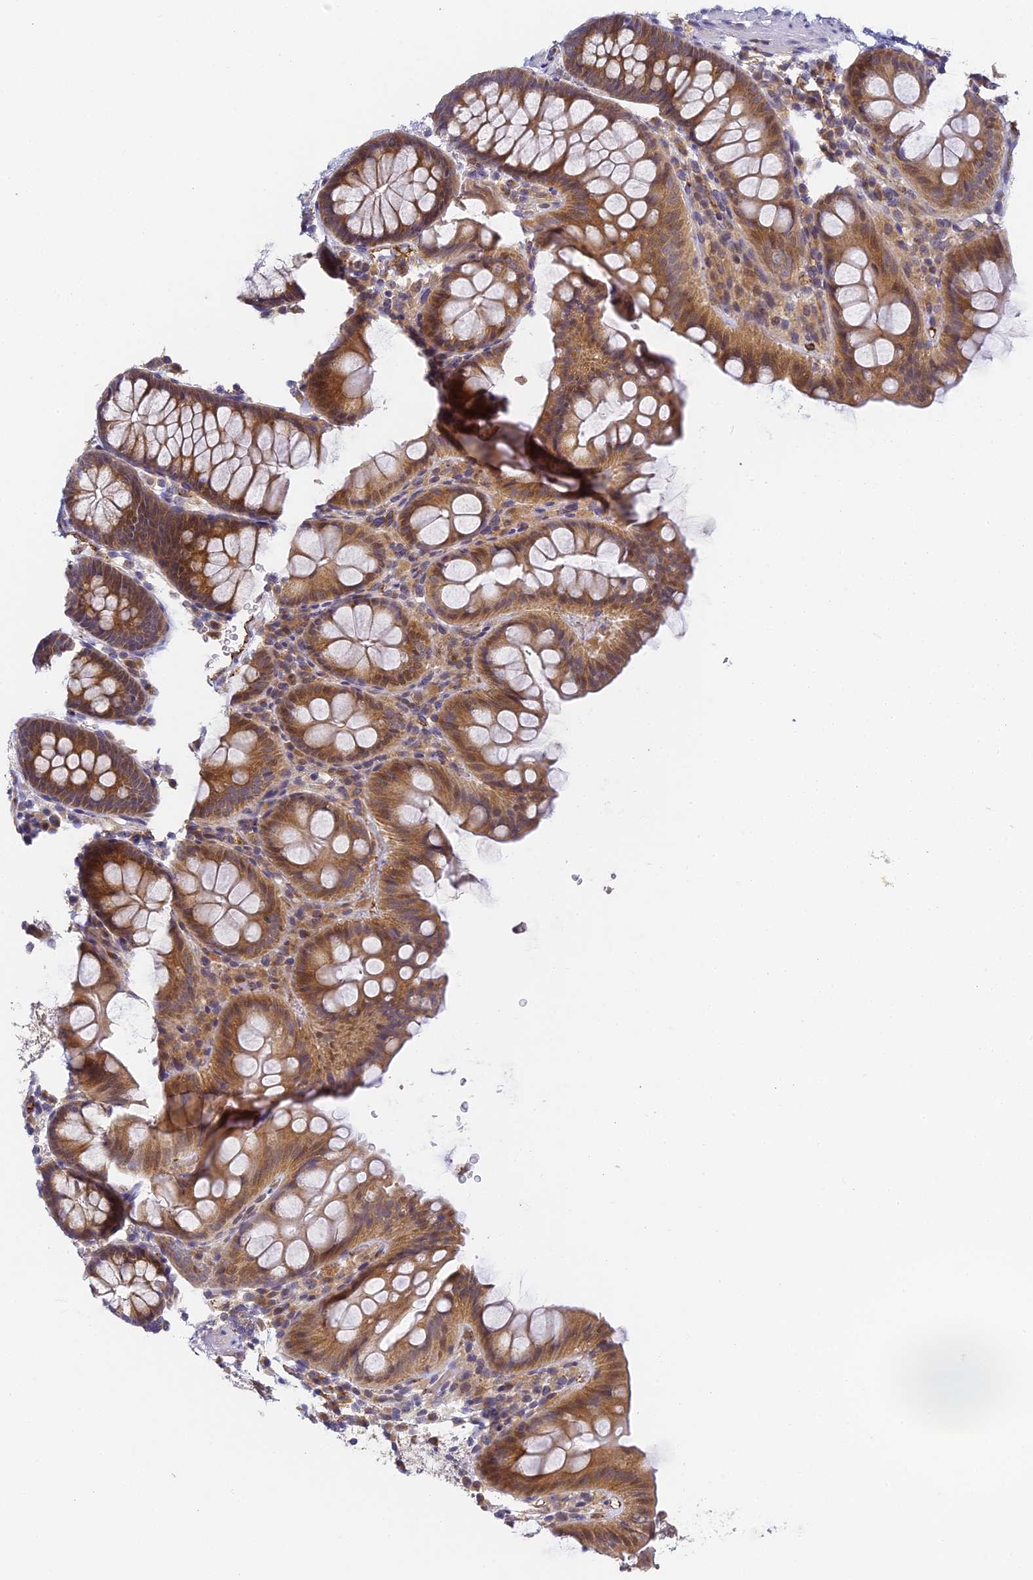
{"staining": {"intensity": "moderate", "quantity": ">75%", "location": "cytoplasmic/membranous"}, "tissue": "colon", "cell_type": "Endothelial cells", "image_type": "normal", "snomed": [{"axis": "morphology", "description": "Normal tissue, NOS"}, {"axis": "topography", "description": "Colon"}], "caption": "Colon was stained to show a protein in brown. There is medium levels of moderate cytoplasmic/membranous positivity in about >75% of endothelial cells. Using DAB (3,3'-diaminobenzidine) (brown) and hematoxylin (blue) stains, captured at high magnification using brightfield microscopy.", "gene": "DNAAF10", "patient": {"sex": "male", "age": 75}}